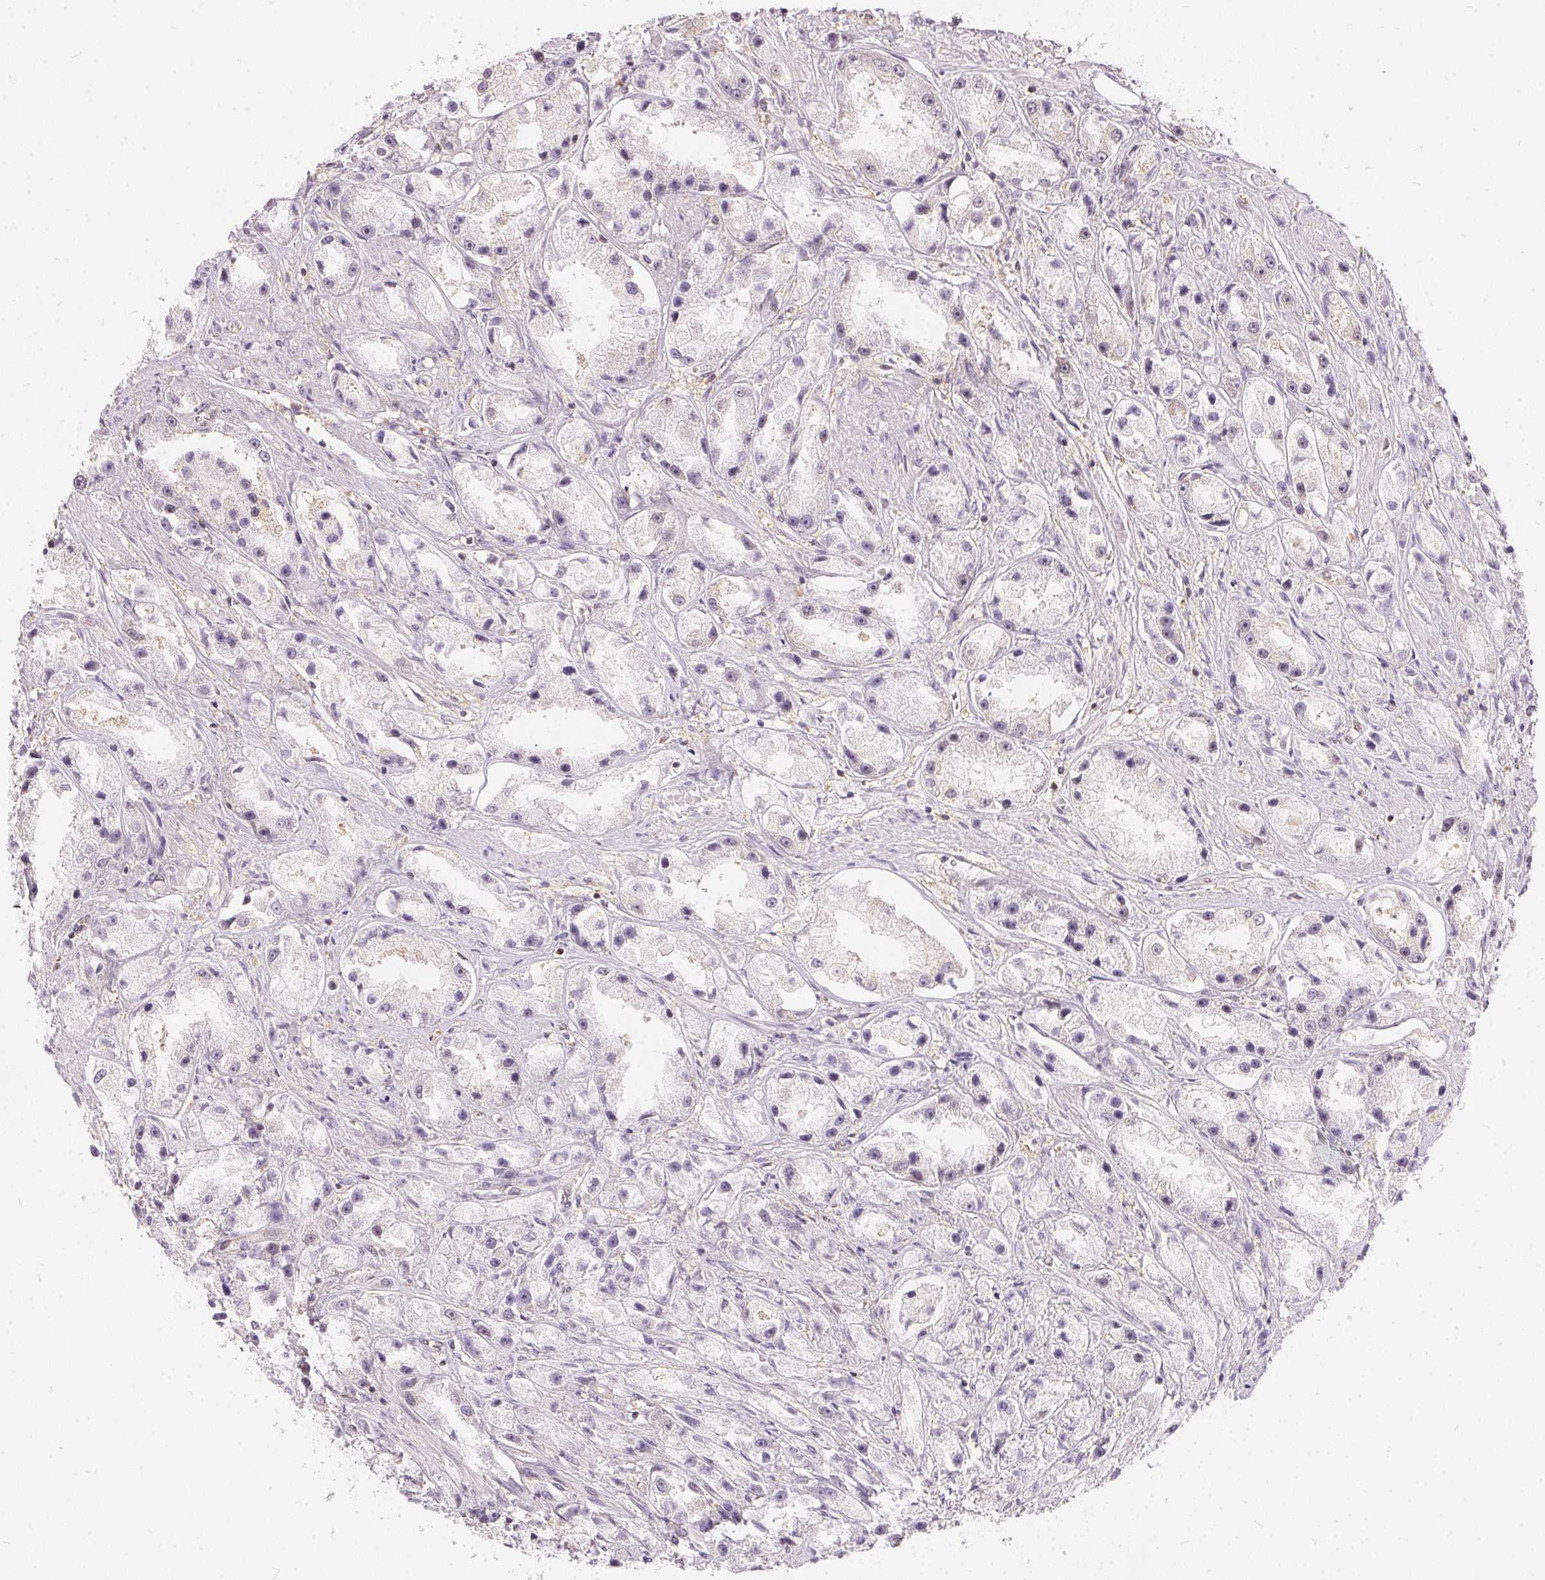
{"staining": {"intensity": "negative", "quantity": "none", "location": "none"}, "tissue": "prostate cancer", "cell_type": "Tumor cells", "image_type": "cancer", "snomed": [{"axis": "morphology", "description": "Adenocarcinoma, High grade"}, {"axis": "topography", "description": "Prostate"}], "caption": "The immunohistochemistry (IHC) photomicrograph has no significant staining in tumor cells of adenocarcinoma (high-grade) (prostate) tissue.", "gene": "BLMH", "patient": {"sex": "male", "age": 67}}